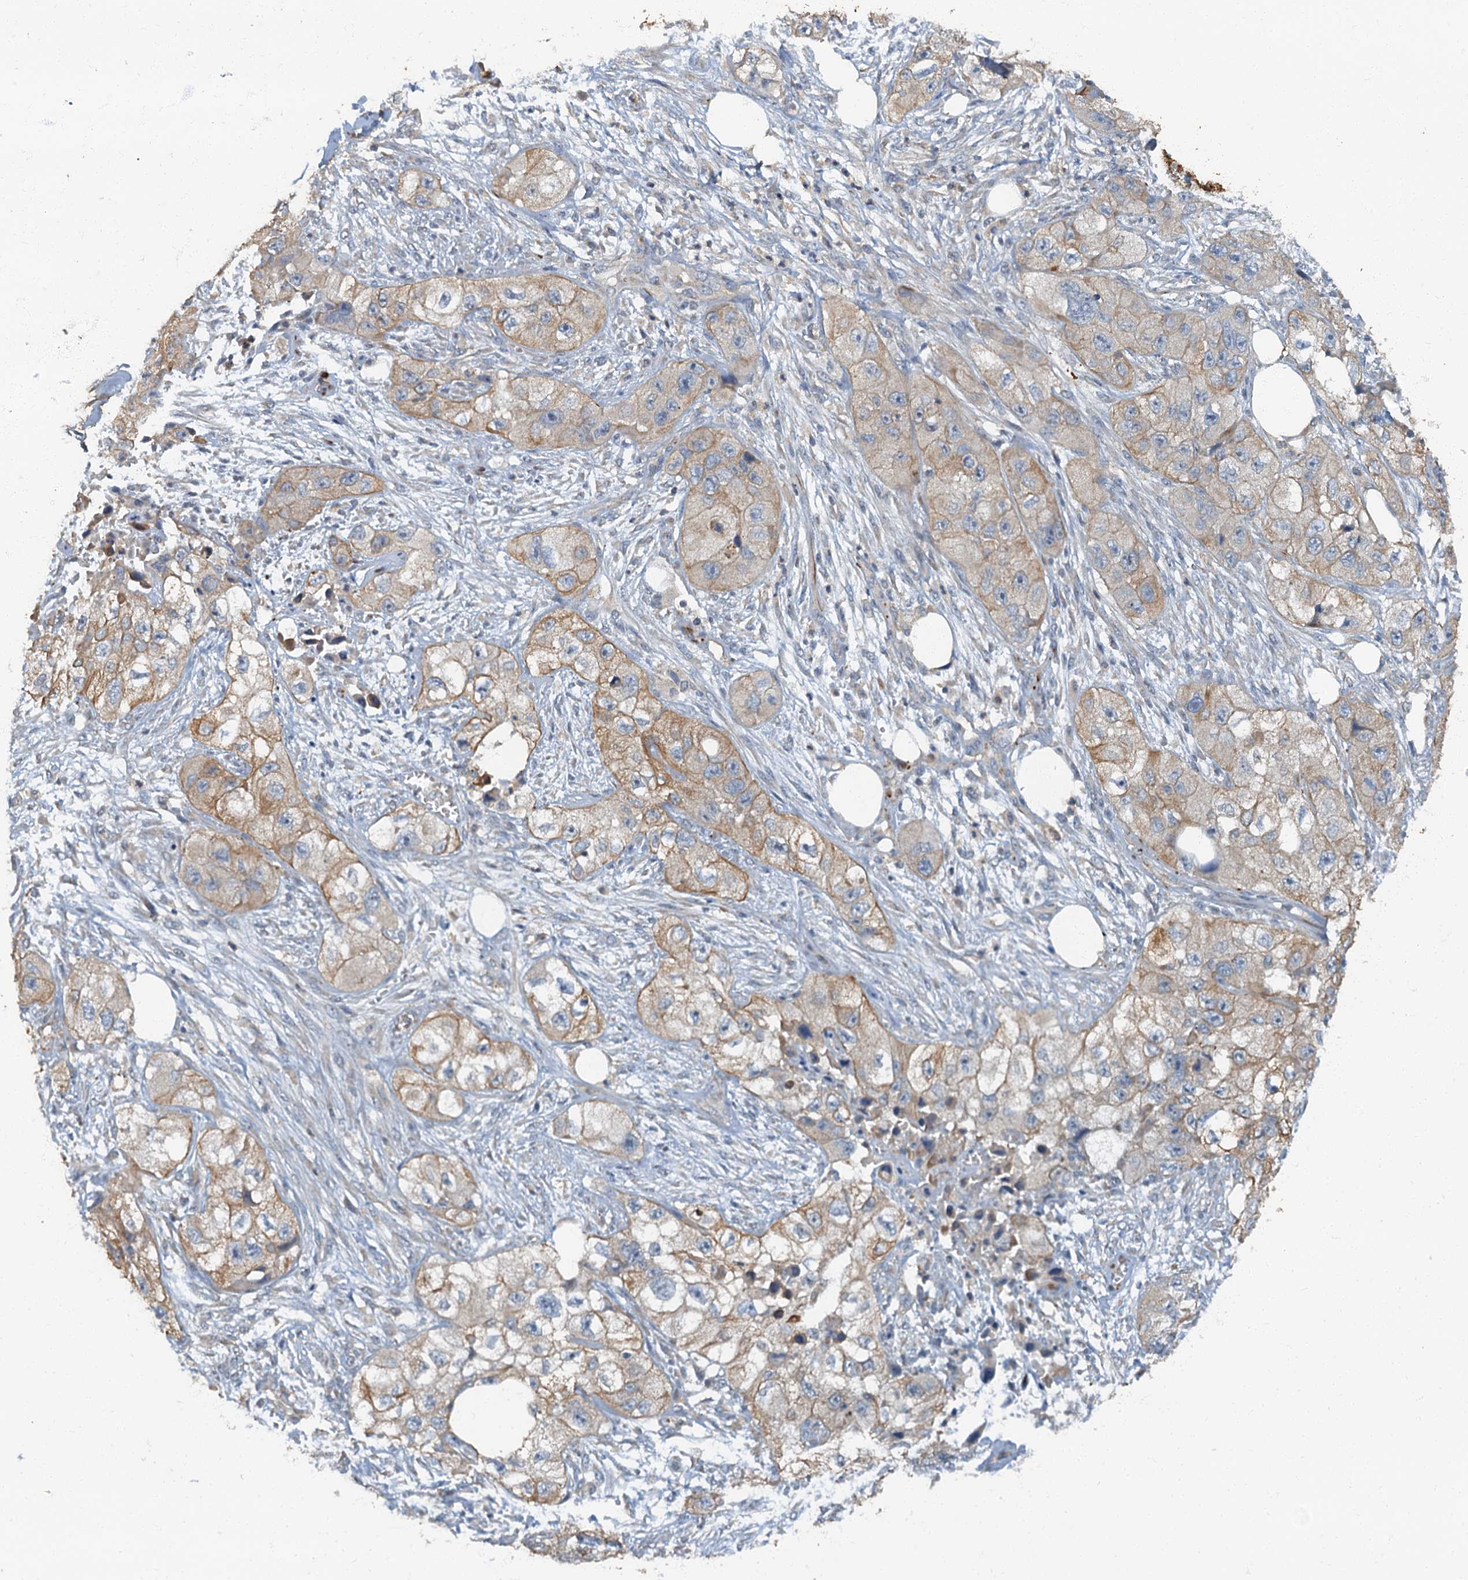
{"staining": {"intensity": "weak", "quantity": "25%-75%", "location": "cytoplasmic/membranous"}, "tissue": "skin cancer", "cell_type": "Tumor cells", "image_type": "cancer", "snomed": [{"axis": "morphology", "description": "Squamous cell carcinoma, NOS"}, {"axis": "topography", "description": "Skin"}, {"axis": "topography", "description": "Subcutis"}], "caption": "A photomicrograph of human skin cancer stained for a protein demonstrates weak cytoplasmic/membranous brown staining in tumor cells. (DAB IHC, brown staining for protein, blue staining for nuclei).", "gene": "ARL11", "patient": {"sex": "male", "age": 73}}